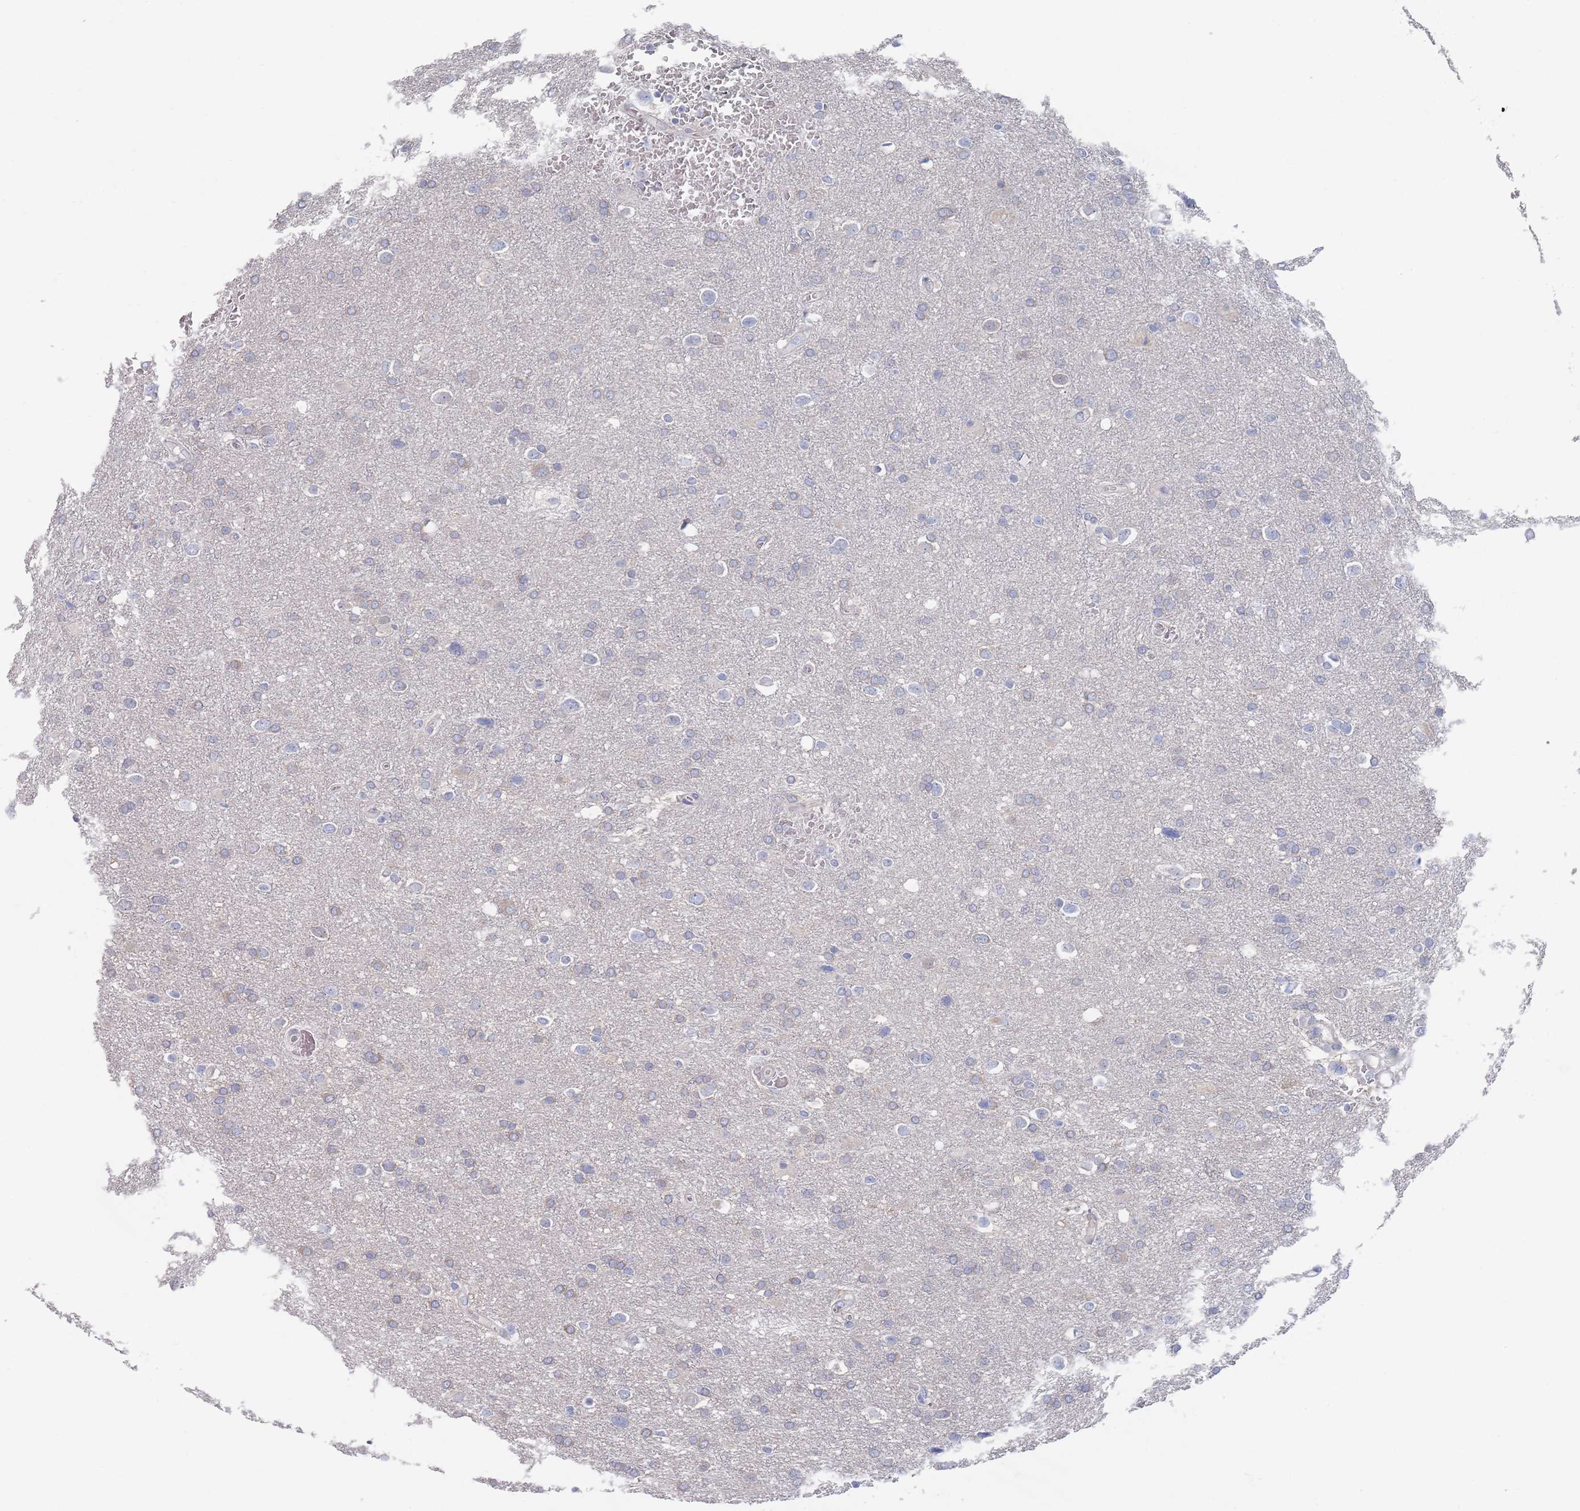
{"staining": {"intensity": "negative", "quantity": "none", "location": "none"}, "tissue": "glioma", "cell_type": "Tumor cells", "image_type": "cancer", "snomed": [{"axis": "morphology", "description": "Glioma, malignant, Low grade"}, {"axis": "topography", "description": "Brain"}], "caption": "This is an immunohistochemistry histopathology image of malignant glioma (low-grade). There is no expression in tumor cells.", "gene": "TMCO3", "patient": {"sex": "female", "age": 32}}